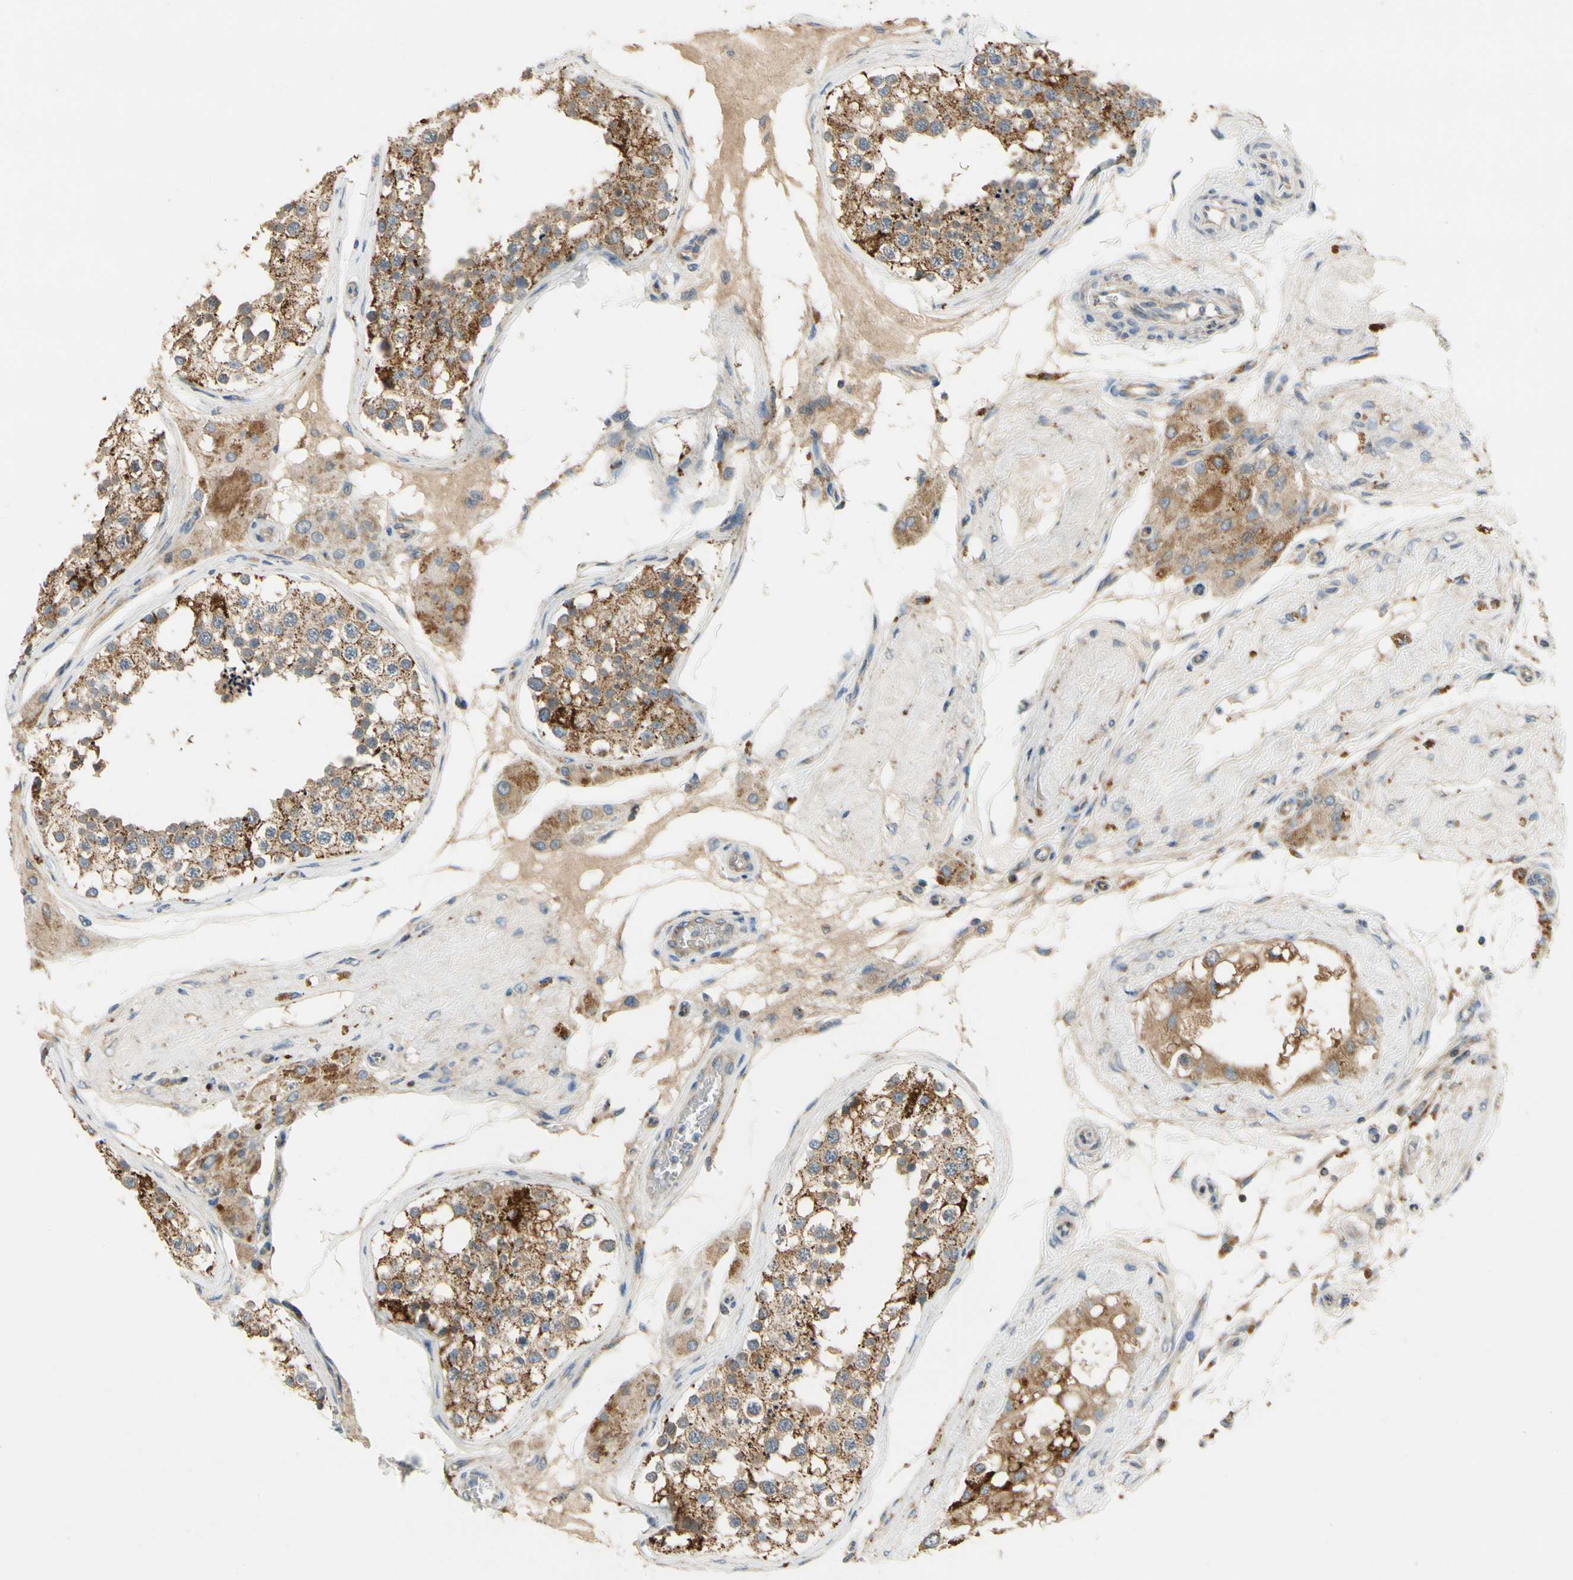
{"staining": {"intensity": "strong", "quantity": ">75%", "location": "cytoplasmic/membranous"}, "tissue": "testis", "cell_type": "Cells in seminiferous ducts", "image_type": "normal", "snomed": [{"axis": "morphology", "description": "Normal tissue, NOS"}, {"axis": "topography", "description": "Testis"}], "caption": "Immunohistochemical staining of normal human testis displays >75% levels of strong cytoplasmic/membranous protein staining in about >75% of cells in seminiferous ducts.", "gene": "KLHDC8B", "patient": {"sex": "male", "age": 68}}